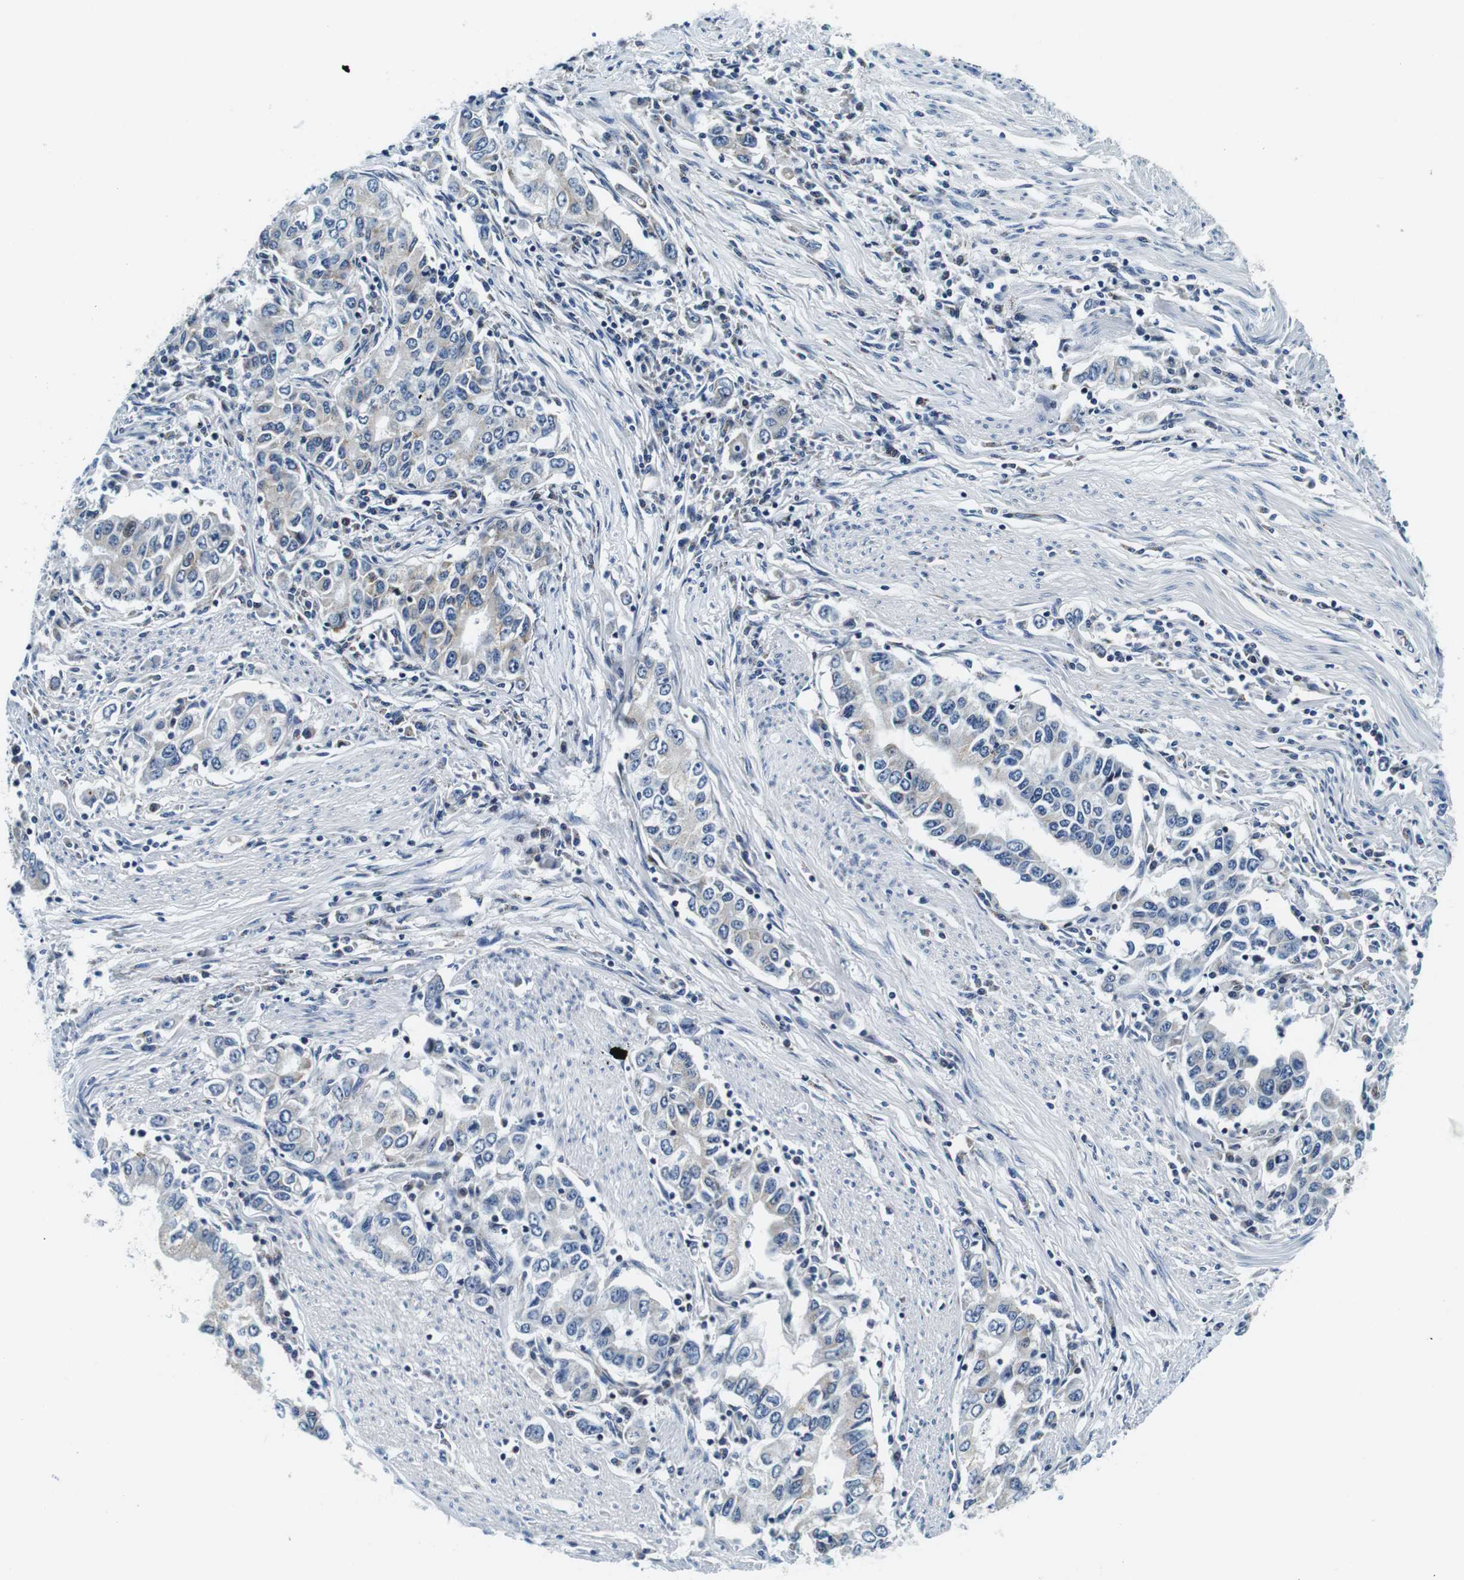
{"staining": {"intensity": "weak", "quantity": "25%-75%", "location": "cytoplasmic/membranous"}, "tissue": "stomach cancer", "cell_type": "Tumor cells", "image_type": "cancer", "snomed": [{"axis": "morphology", "description": "Adenocarcinoma, NOS"}, {"axis": "topography", "description": "Stomach, lower"}], "caption": "Human stomach cancer (adenocarcinoma) stained with a brown dye reveals weak cytoplasmic/membranous positive expression in about 25%-75% of tumor cells.", "gene": "FAR2", "patient": {"sex": "female", "age": 72}}